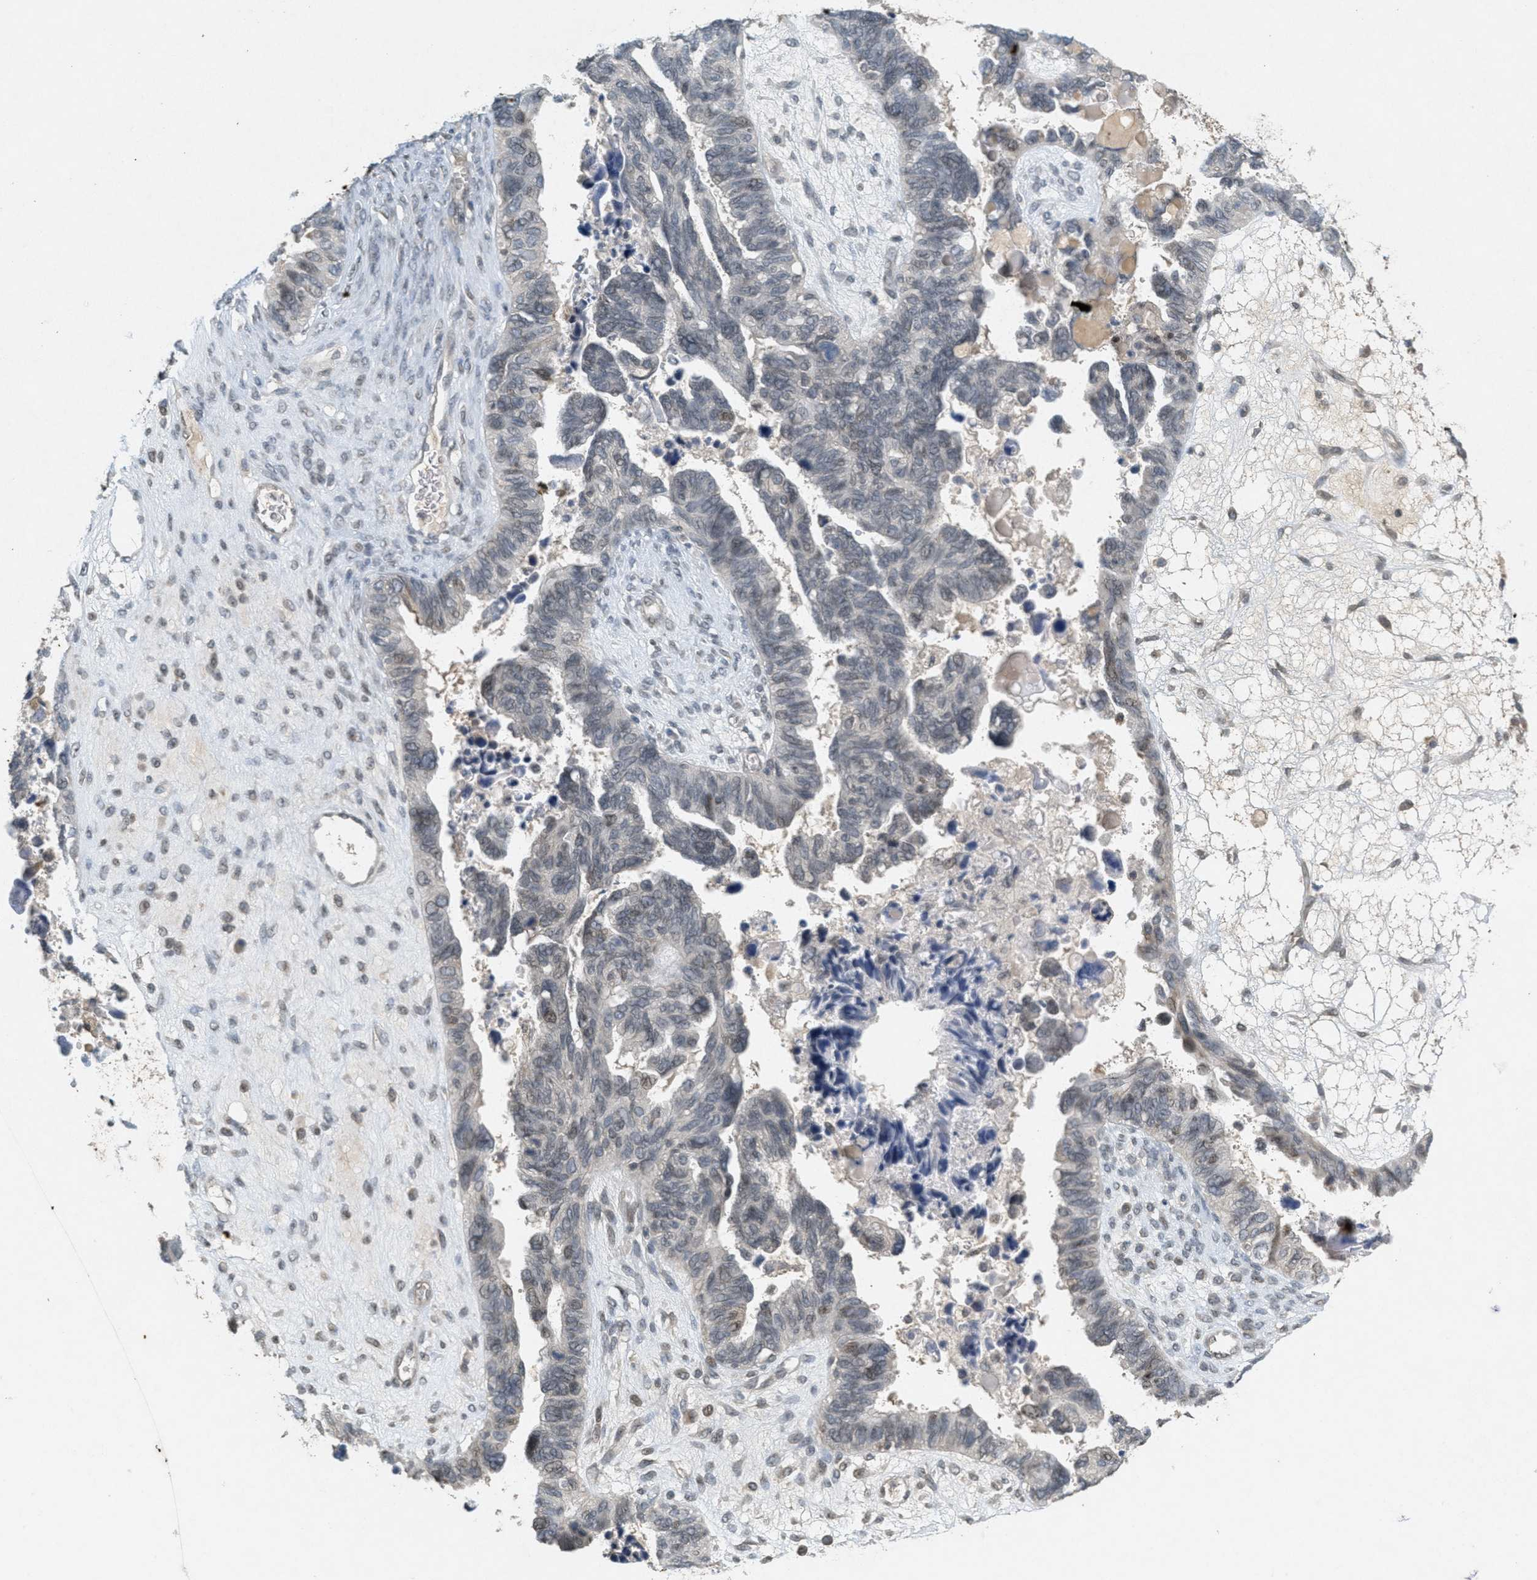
{"staining": {"intensity": "weak", "quantity": "<25%", "location": "nuclear"}, "tissue": "ovarian cancer", "cell_type": "Tumor cells", "image_type": "cancer", "snomed": [{"axis": "morphology", "description": "Cystadenocarcinoma, serous, NOS"}, {"axis": "topography", "description": "Ovary"}], "caption": "Immunohistochemistry (IHC) histopathology image of neoplastic tissue: human serous cystadenocarcinoma (ovarian) stained with DAB (3,3'-diaminobenzidine) exhibits no significant protein positivity in tumor cells.", "gene": "ABHD6", "patient": {"sex": "female", "age": 79}}